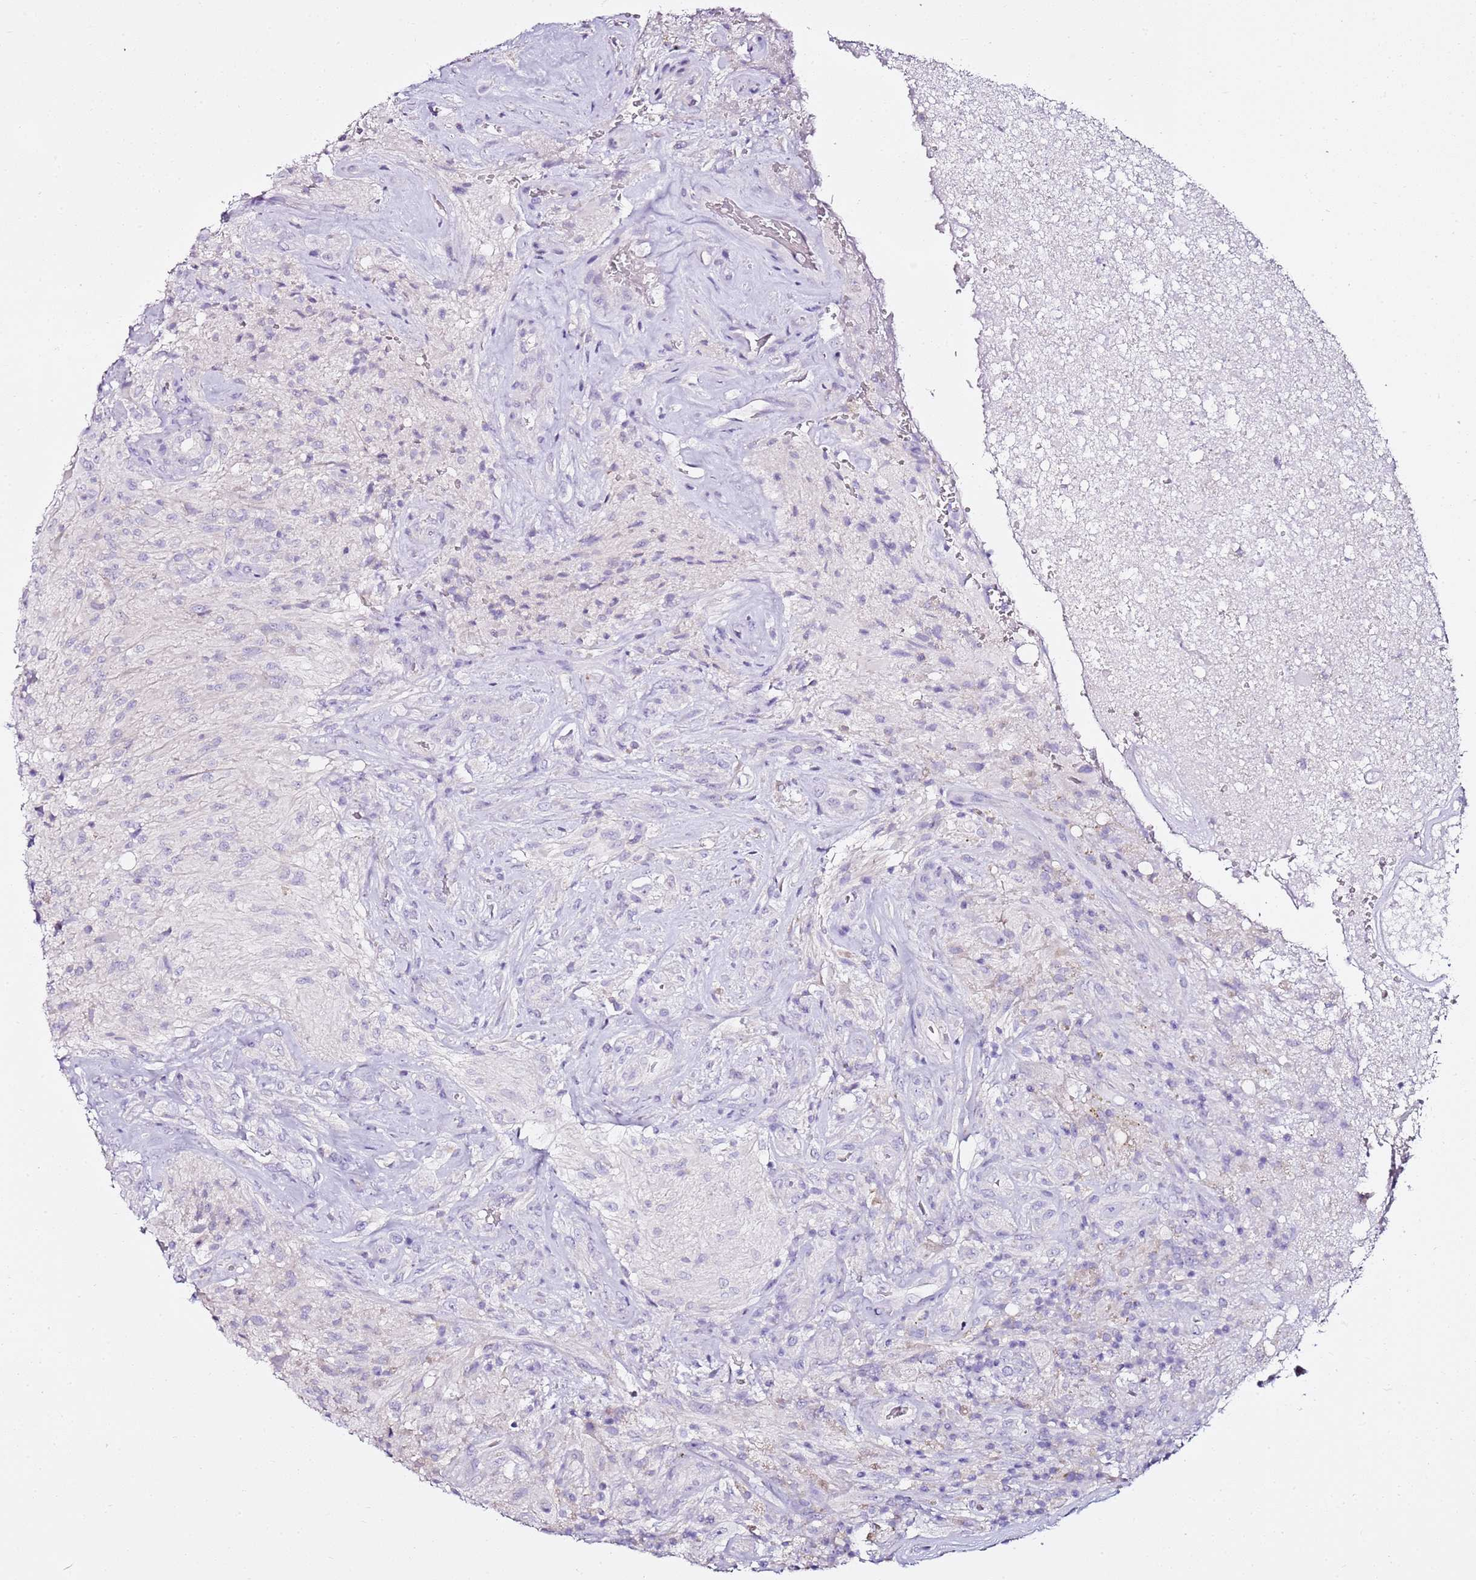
{"staining": {"intensity": "negative", "quantity": "none", "location": "none"}, "tissue": "glioma", "cell_type": "Tumor cells", "image_type": "cancer", "snomed": [{"axis": "morphology", "description": "Glioma, malignant, High grade"}, {"axis": "topography", "description": "Brain"}], "caption": "The micrograph shows no staining of tumor cells in glioma. (Brightfield microscopy of DAB IHC at high magnification).", "gene": "MYBPC3", "patient": {"sex": "male", "age": 56}}